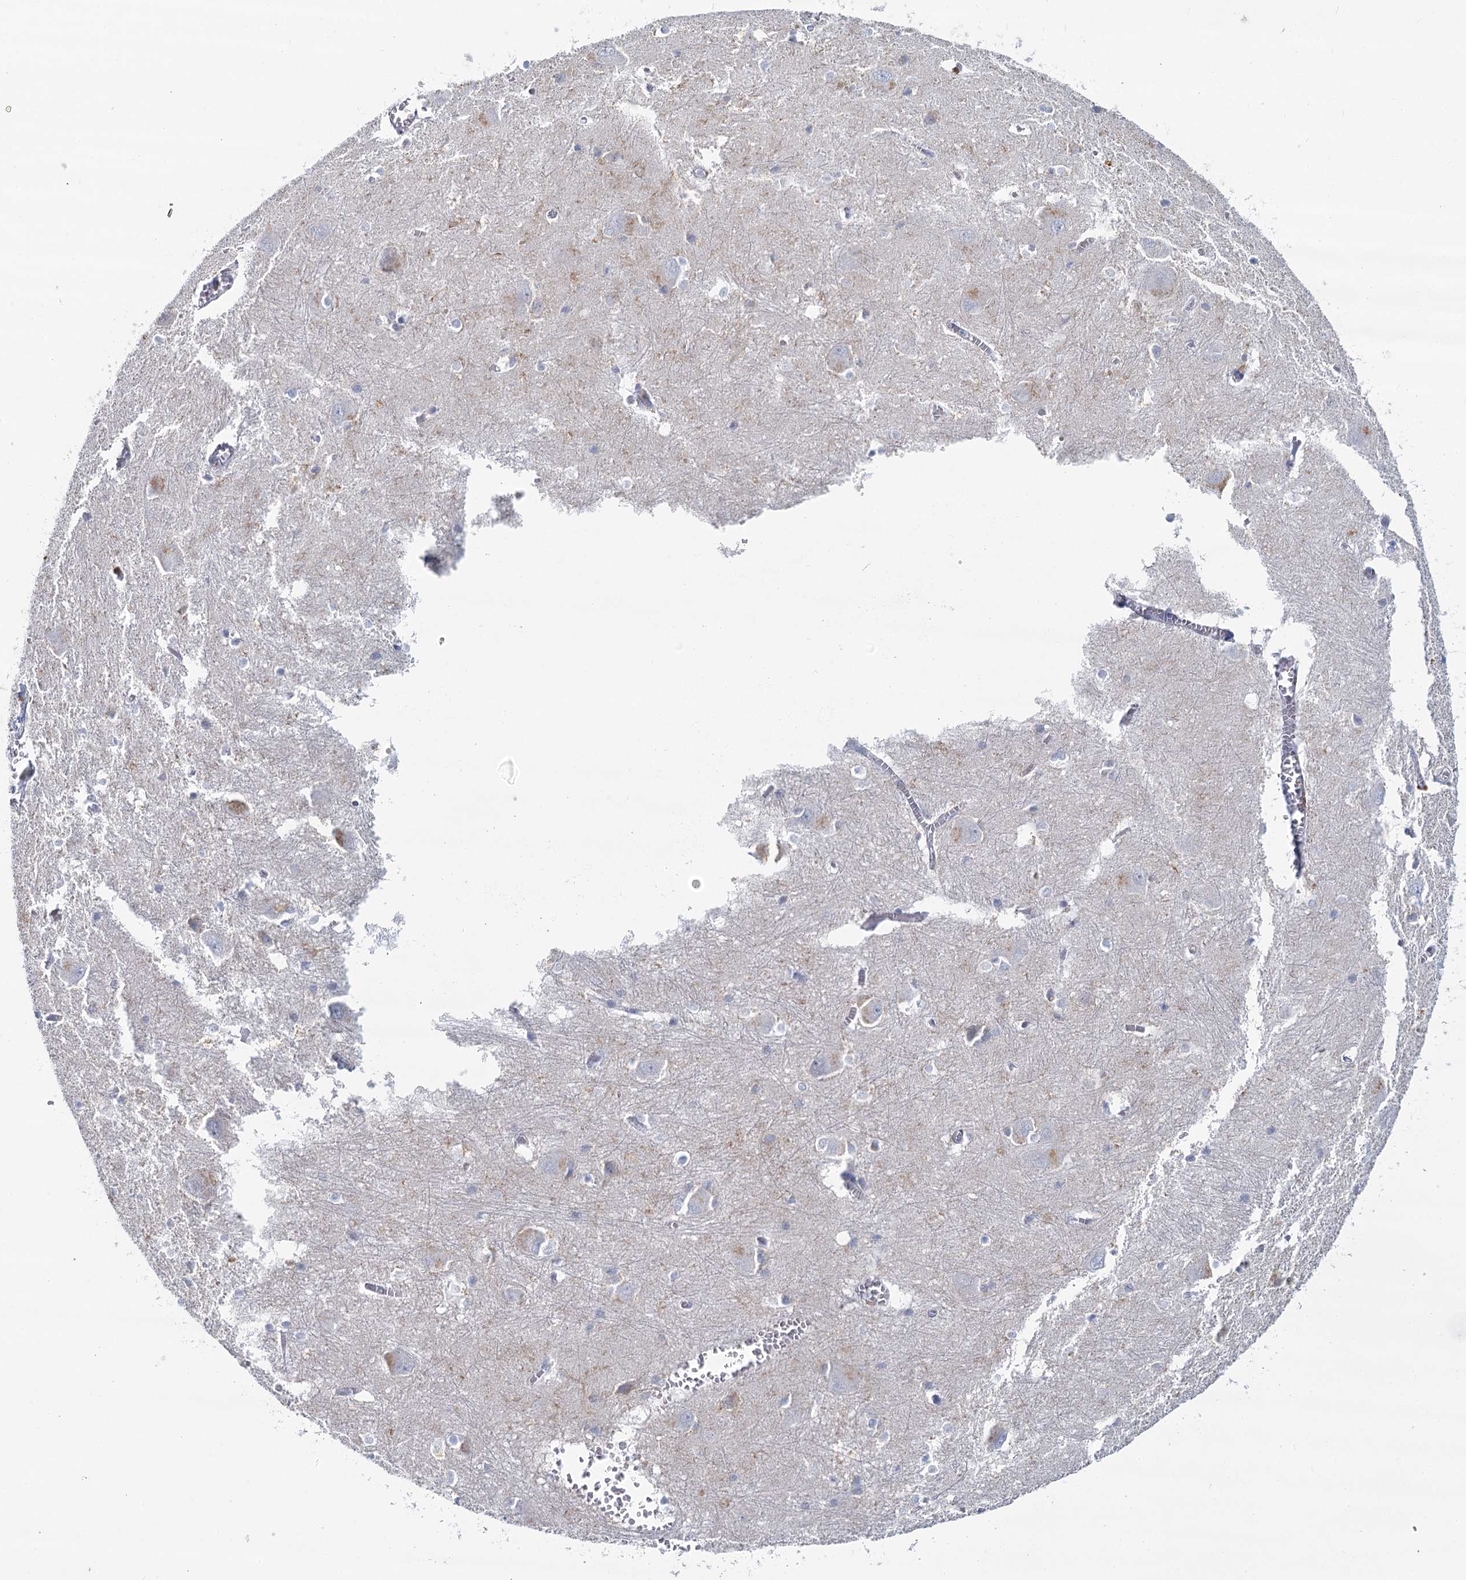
{"staining": {"intensity": "moderate", "quantity": "<25%", "location": "cytoplasmic/membranous"}, "tissue": "caudate", "cell_type": "Glial cells", "image_type": "normal", "snomed": [{"axis": "morphology", "description": "Normal tissue, NOS"}, {"axis": "topography", "description": "Lateral ventricle wall"}], "caption": "Protein analysis of unremarkable caudate displays moderate cytoplasmic/membranous expression in about <25% of glial cells.", "gene": "IGSF3", "patient": {"sex": "male", "age": 37}}